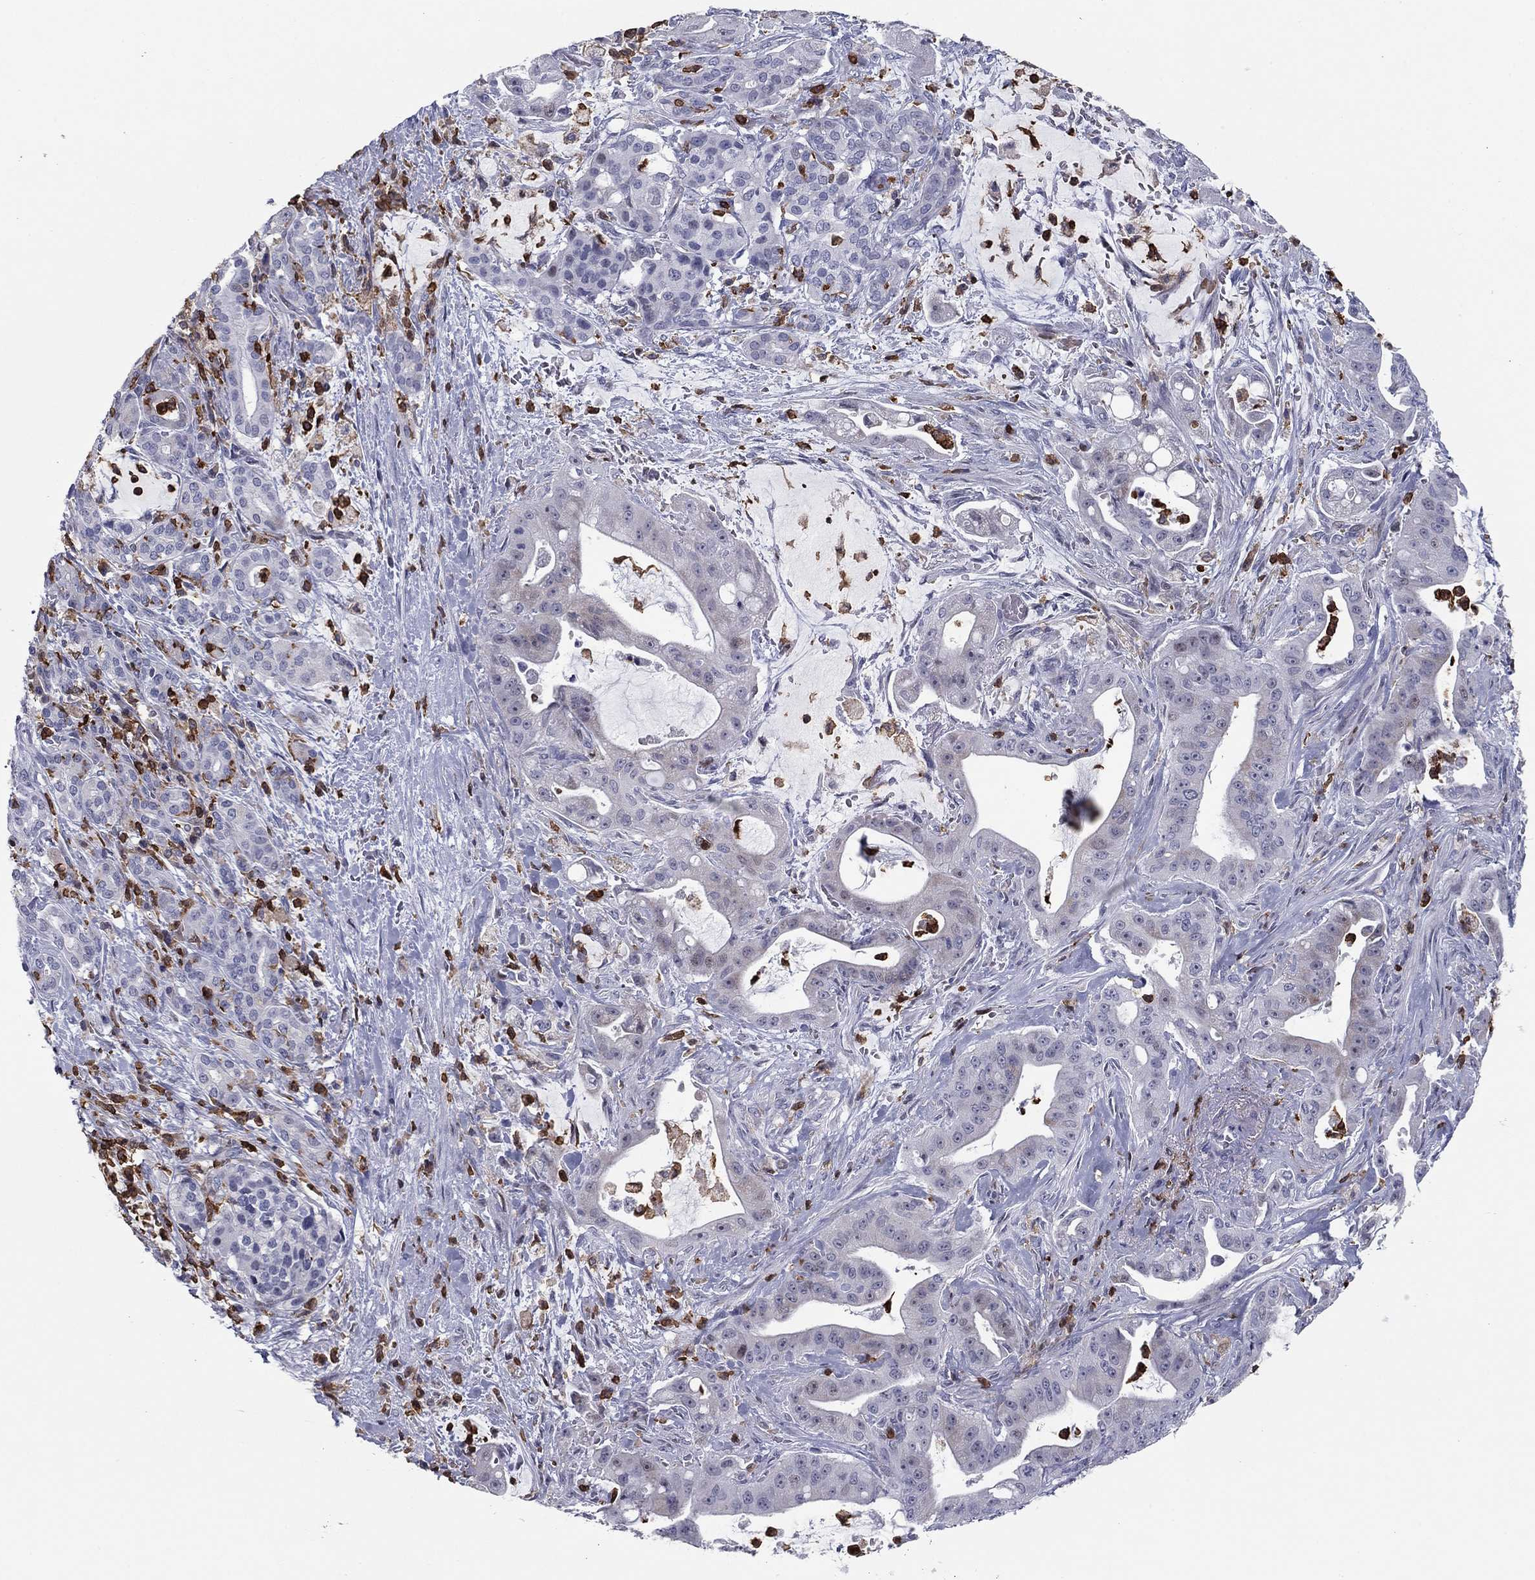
{"staining": {"intensity": "negative", "quantity": "none", "location": "none"}, "tissue": "pancreatic cancer", "cell_type": "Tumor cells", "image_type": "cancer", "snomed": [{"axis": "morphology", "description": "Normal tissue, NOS"}, {"axis": "morphology", "description": "Inflammation, NOS"}, {"axis": "morphology", "description": "Adenocarcinoma, NOS"}, {"axis": "topography", "description": "Pancreas"}], "caption": "Photomicrograph shows no significant protein positivity in tumor cells of adenocarcinoma (pancreatic).", "gene": "ARHGAP27", "patient": {"sex": "male", "age": 57}}